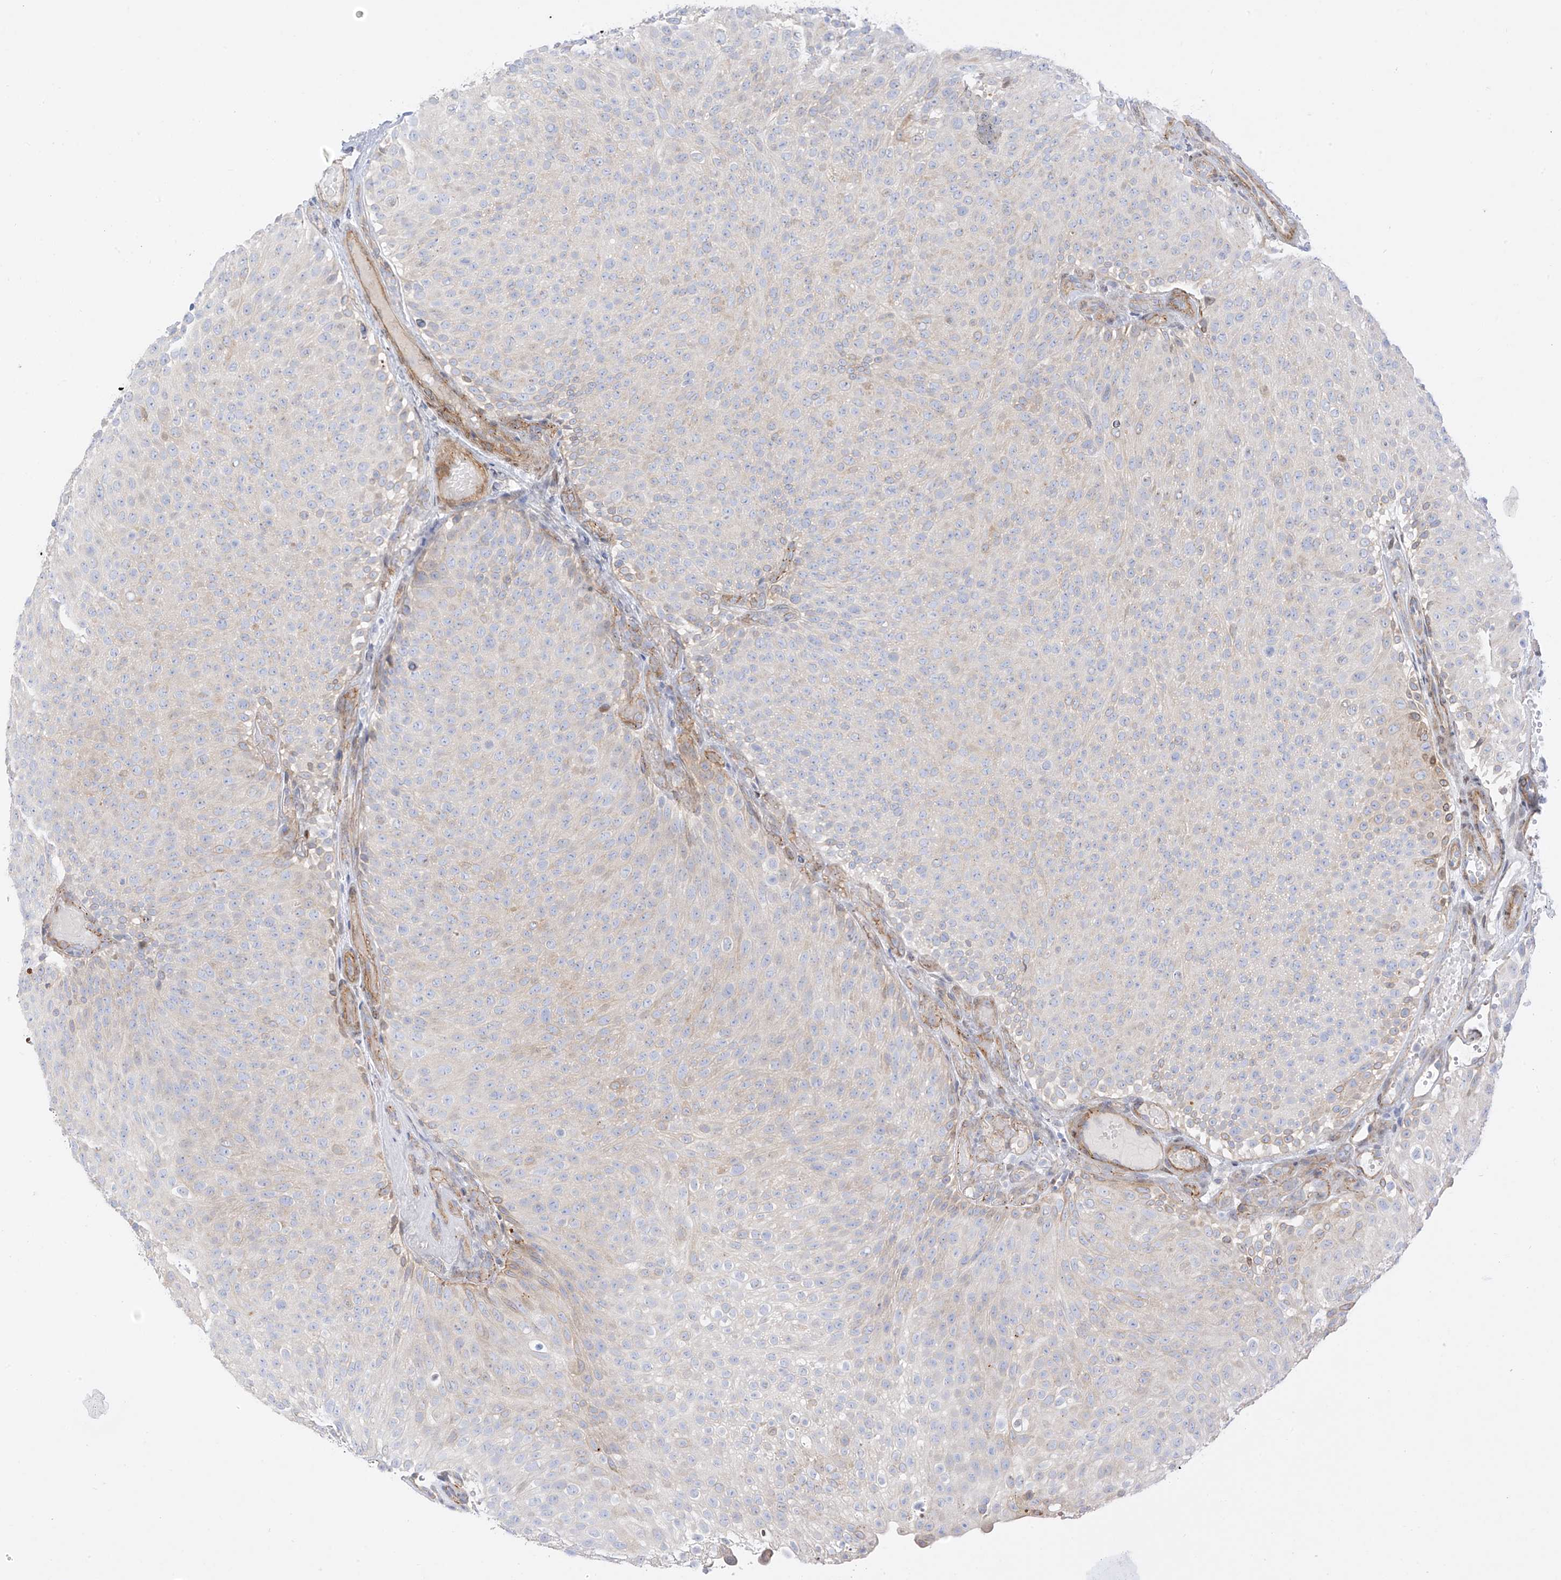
{"staining": {"intensity": "weak", "quantity": "<25%", "location": "cytoplasmic/membranous"}, "tissue": "urothelial cancer", "cell_type": "Tumor cells", "image_type": "cancer", "snomed": [{"axis": "morphology", "description": "Urothelial carcinoma, Low grade"}, {"axis": "topography", "description": "Urinary bladder"}], "caption": "Immunohistochemistry (IHC) of urothelial cancer reveals no staining in tumor cells. Brightfield microscopy of IHC stained with DAB (3,3'-diaminobenzidine) (brown) and hematoxylin (blue), captured at high magnification.", "gene": "PCYOX1", "patient": {"sex": "male", "age": 78}}